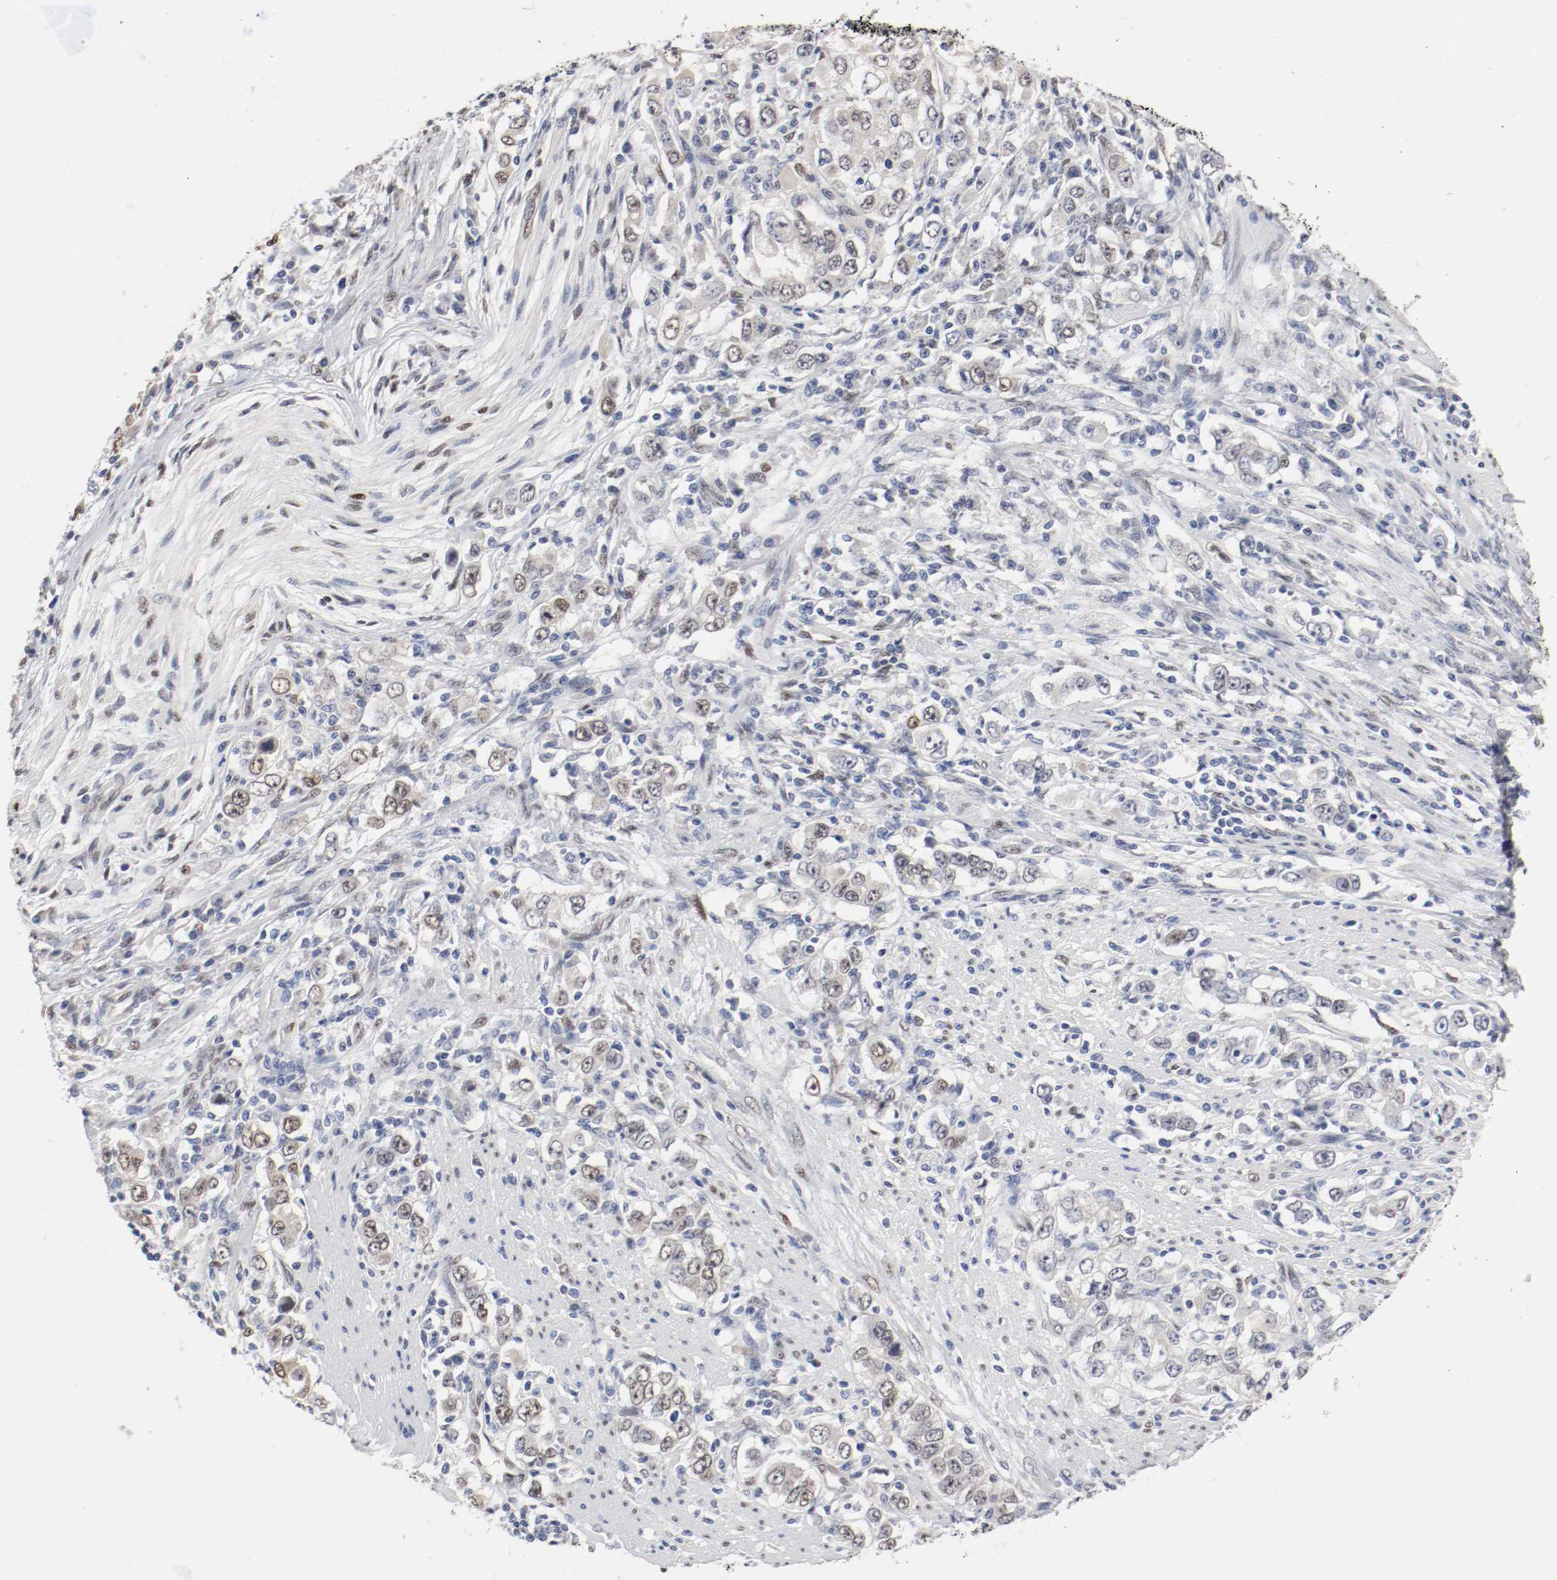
{"staining": {"intensity": "weak", "quantity": "25%-75%", "location": "nuclear"}, "tissue": "stomach cancer", "cell_type": "Tumor cells", "image_type": "cancer", "snomed": [{"axis": "morphology", "description": "Adenocarcinoma, NOS"}, {"axis": "topography", "description": "Stomach, lower"}], "caption": "The histopathology image reveals immunohistochemical staining of stomach cancer (adenocarcinoma). There is weak nuclear expression is seen in approximately 25%-75% of tumor cells.", "gene": "FOSL2", "patient": {"sex": "female", "age": 72}}